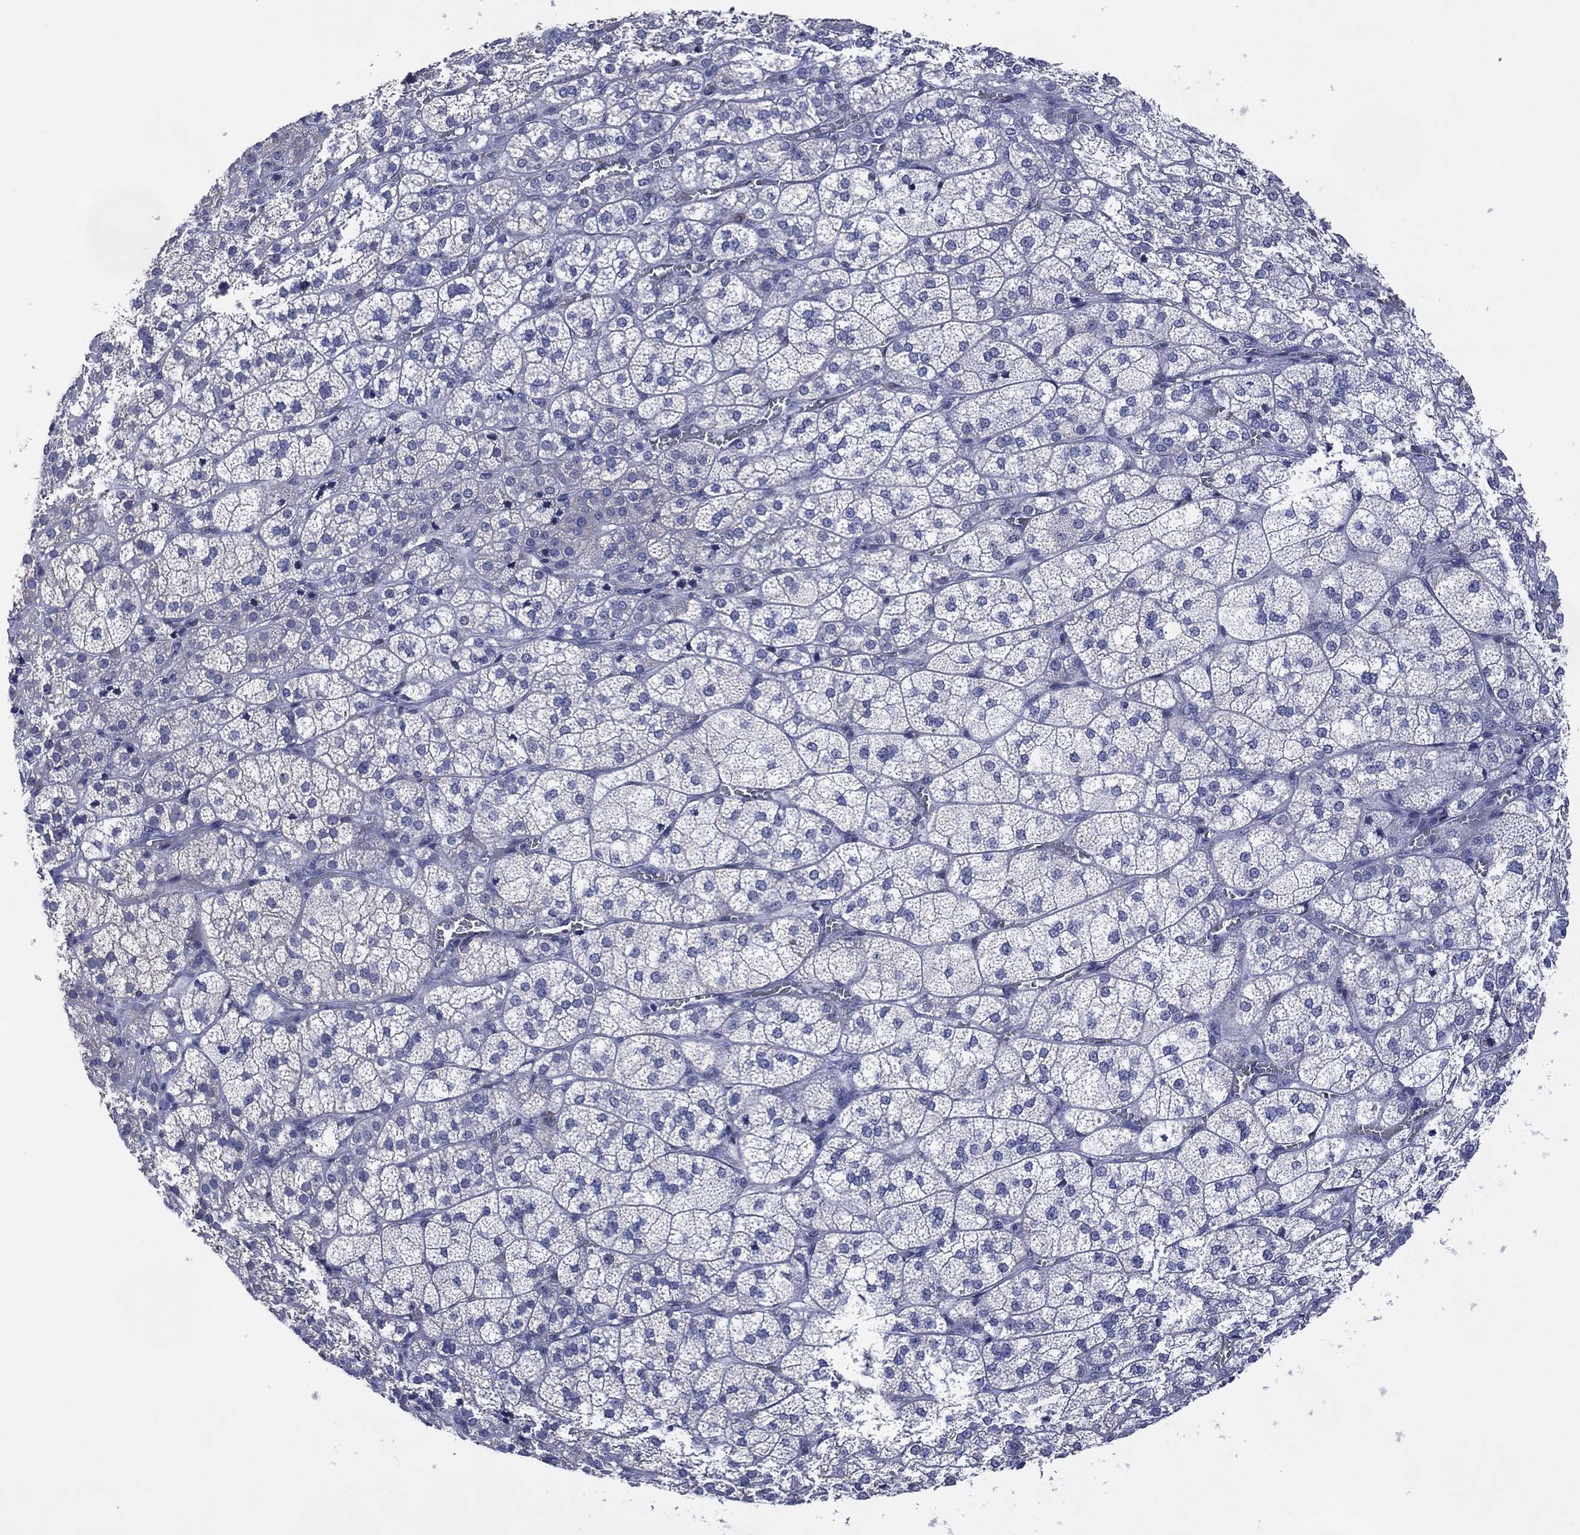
{"staining": {"intensity": "negative", "quantity": "none", "location": "none"}, "tissue": "adrenal gland", "cell_type": "Glandular cells", "image_type": "normal", "snomed": [{"axis": "morphology", "description": "Normal tissue, NOS"}, {"axis": "topography", "description": "Adrenal gland"}], "caption": "A high-resolution histopathology image shows immunohistochemistry staining of normal adrenal gland, which exhibits no significant staining in glandular cells.", "gene": "USP26", "patient": {"sex": "female", "age": 60}}